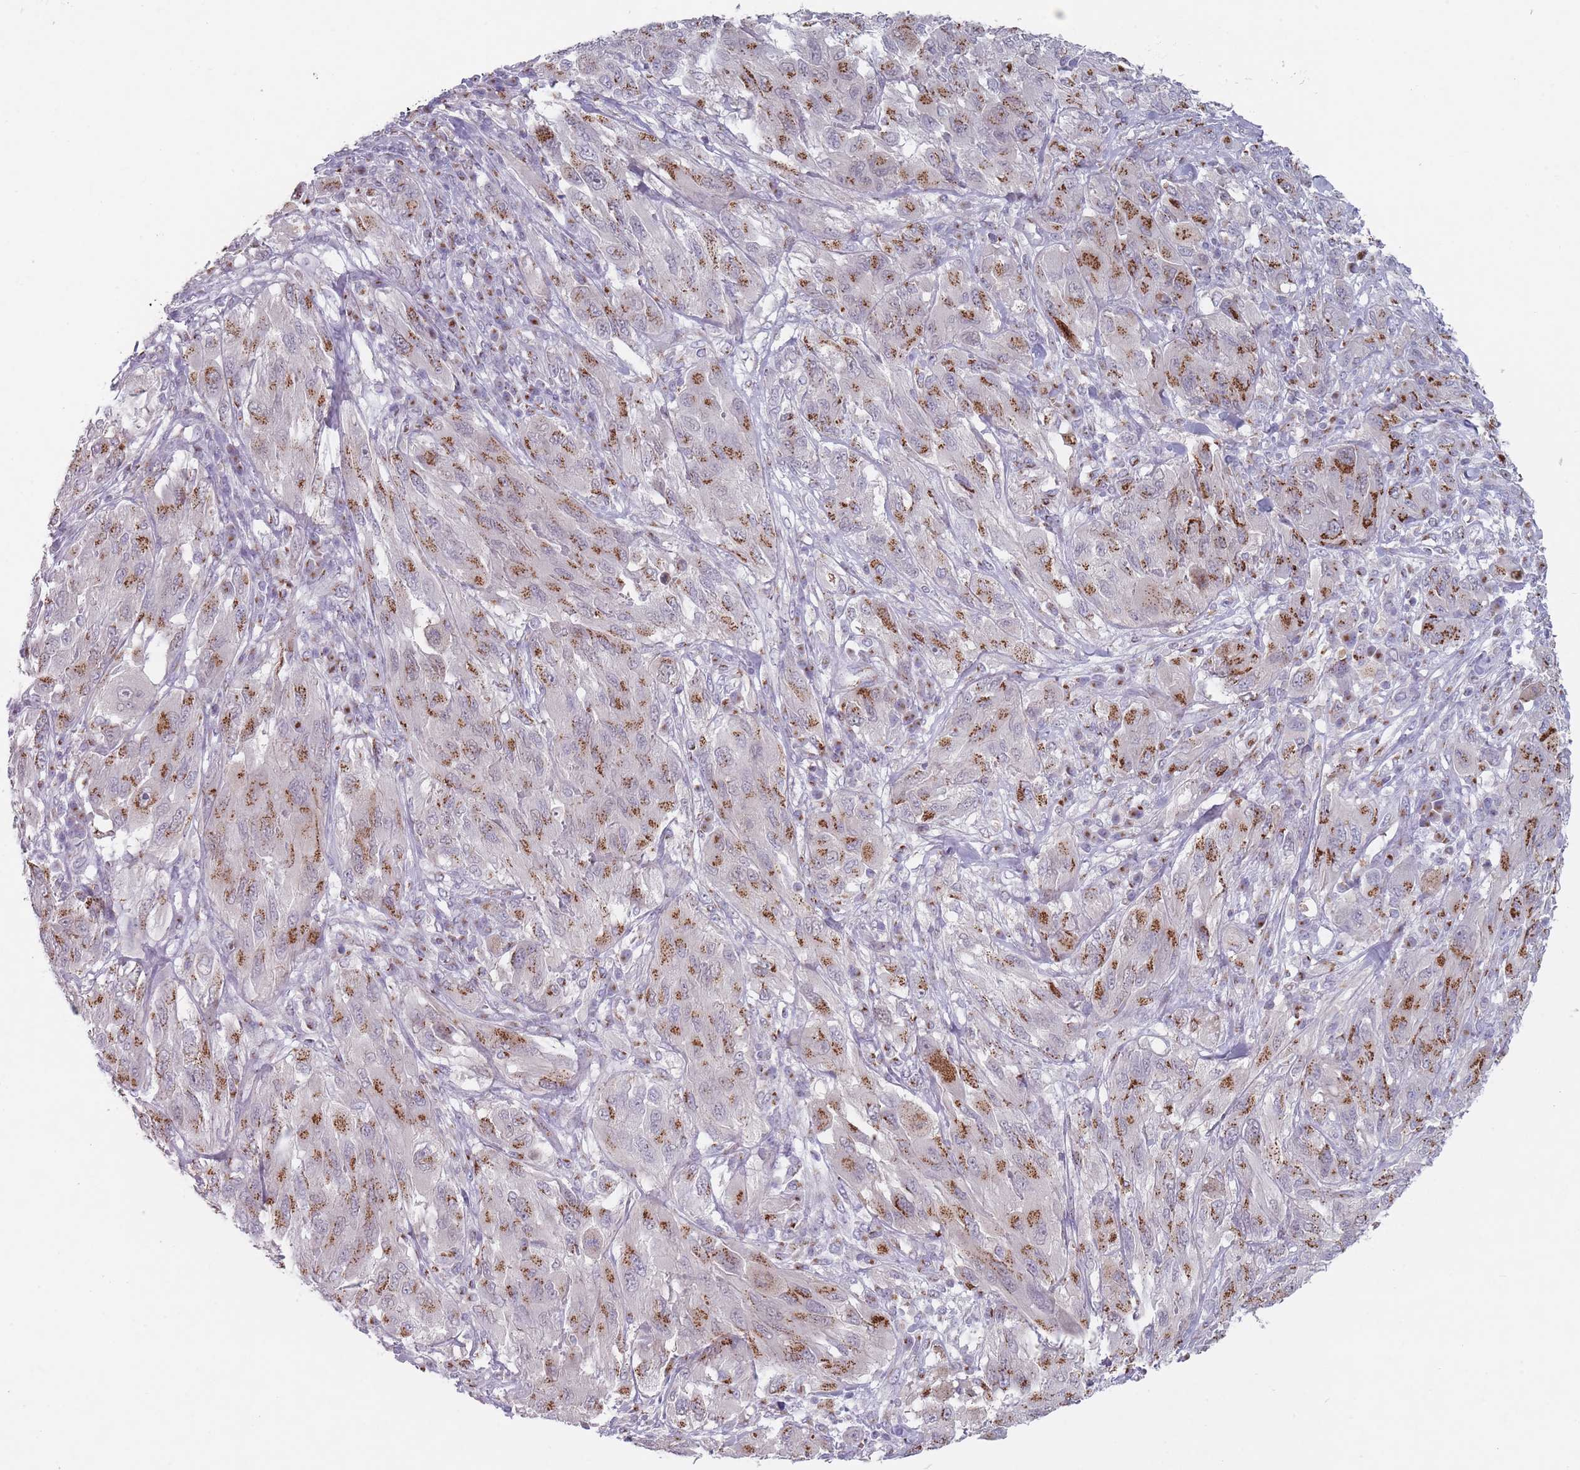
{"staining": {"intensity": "strong", "quantity": ">75%", "location": "cytoplasmic/membranous"}, "tissue": "melanoma", "cell_type": "Tumor cells", "image_type": "cancer", "snomed": [{"axis": "morphology", "description": "Malignant melanoma, NOS"}, {"axis": "topography", "description": "Skin"}], "caption": "Malignant melanoma was stained to show a protein in brown. There is high levels of strong cytoplasmic/membranous positivity in about >75% of tumor cells.", "gene": "MAN1B1", "patient": {"sex": "female", "age": 91}}